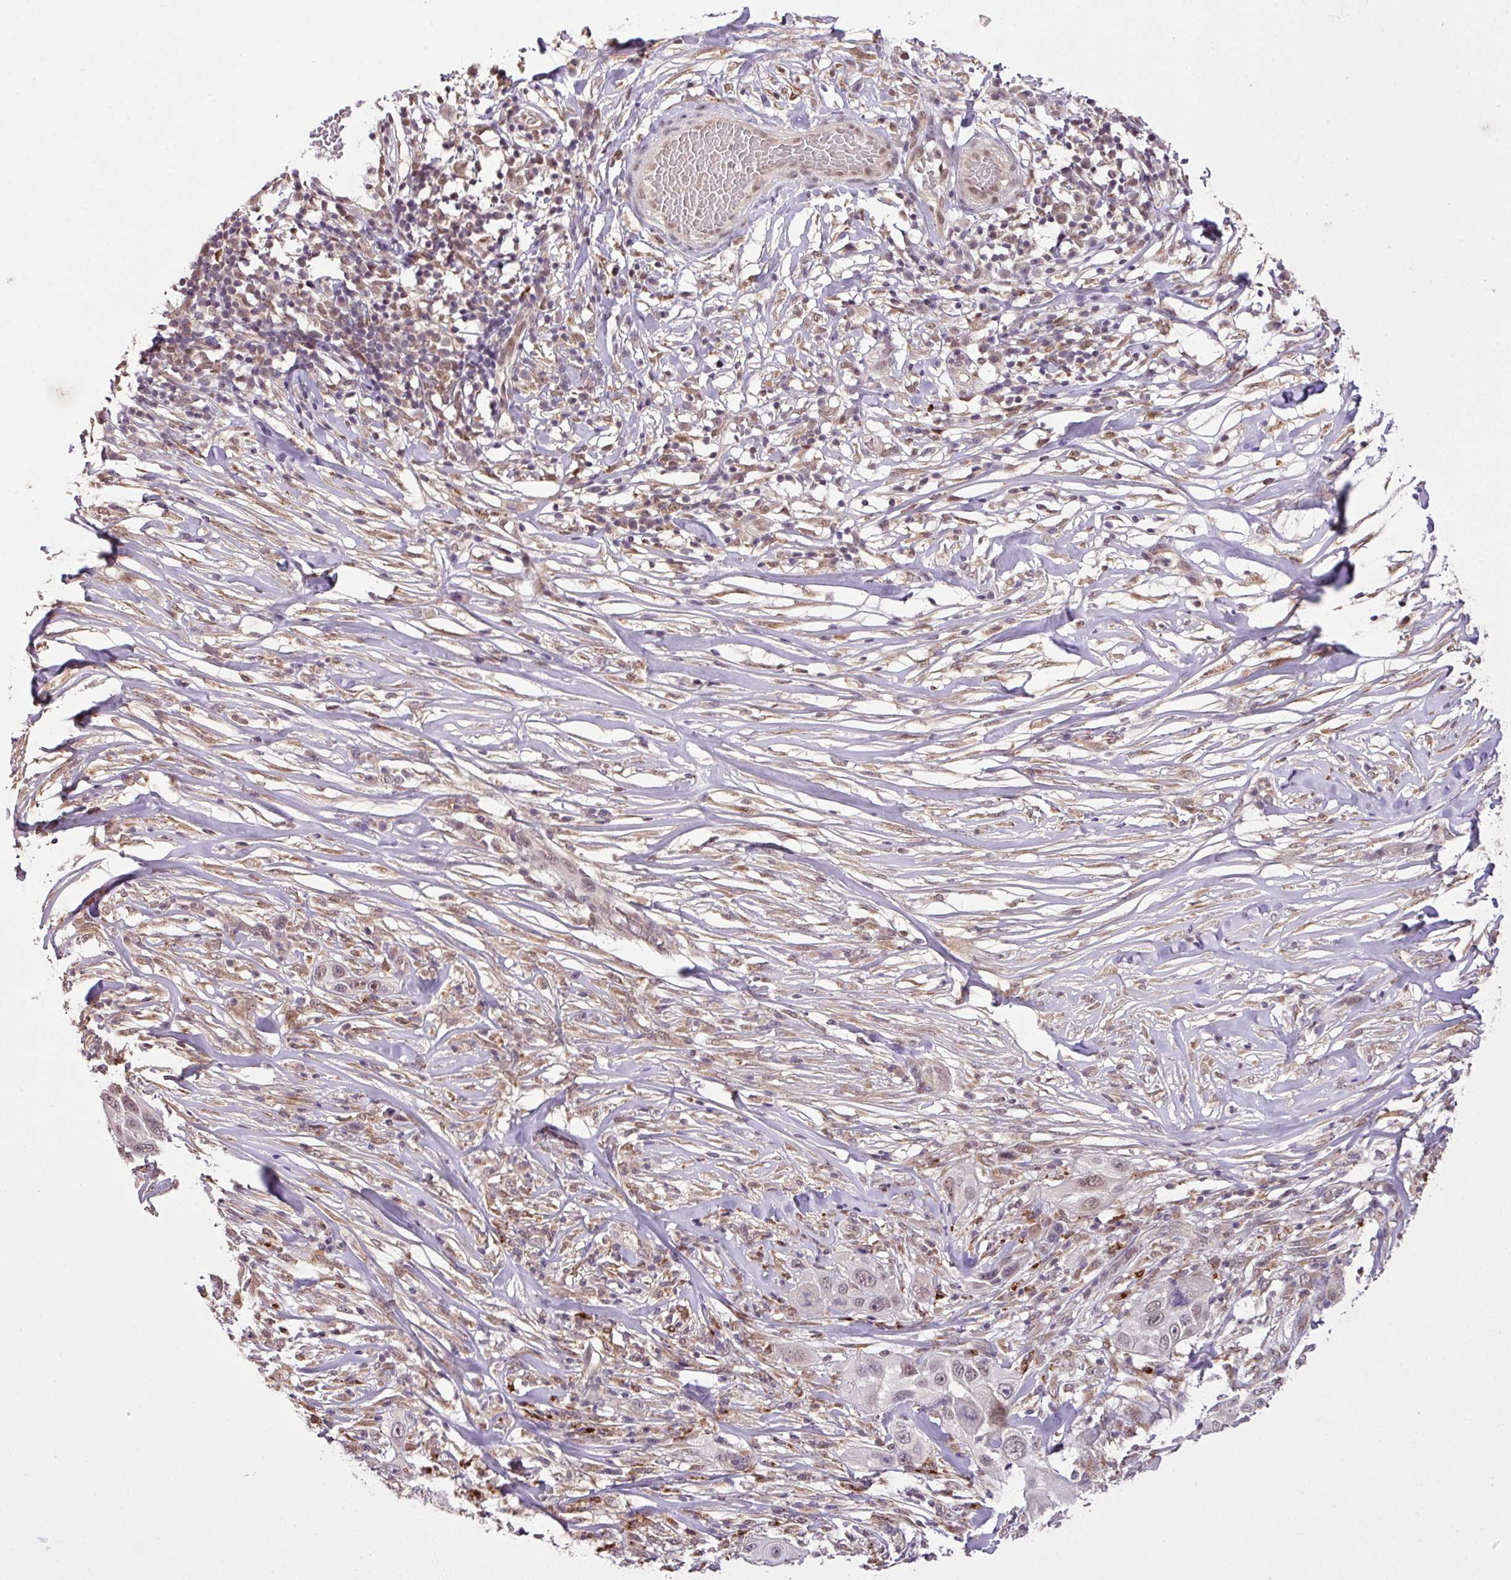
{"staining": {"intensity": "weak", "quantity": "25%-75%", "location": "nuclear"}, "tissue": "skin cancer", "cell_type": "Tumor cells", "image_type": "cancer", "snomed": [{"axis": "morphology", "description": "Squamous cell carcinoma, NOS"}, {"axis": "topography", "description": "Skin"}], "caption": "Skin cancer stained with IHC demonstrates weak nuclear expression in about 25%-75% of tumor cells.", "gene": "SMCO4", "patient": {"sex": "female", "age": 44}}